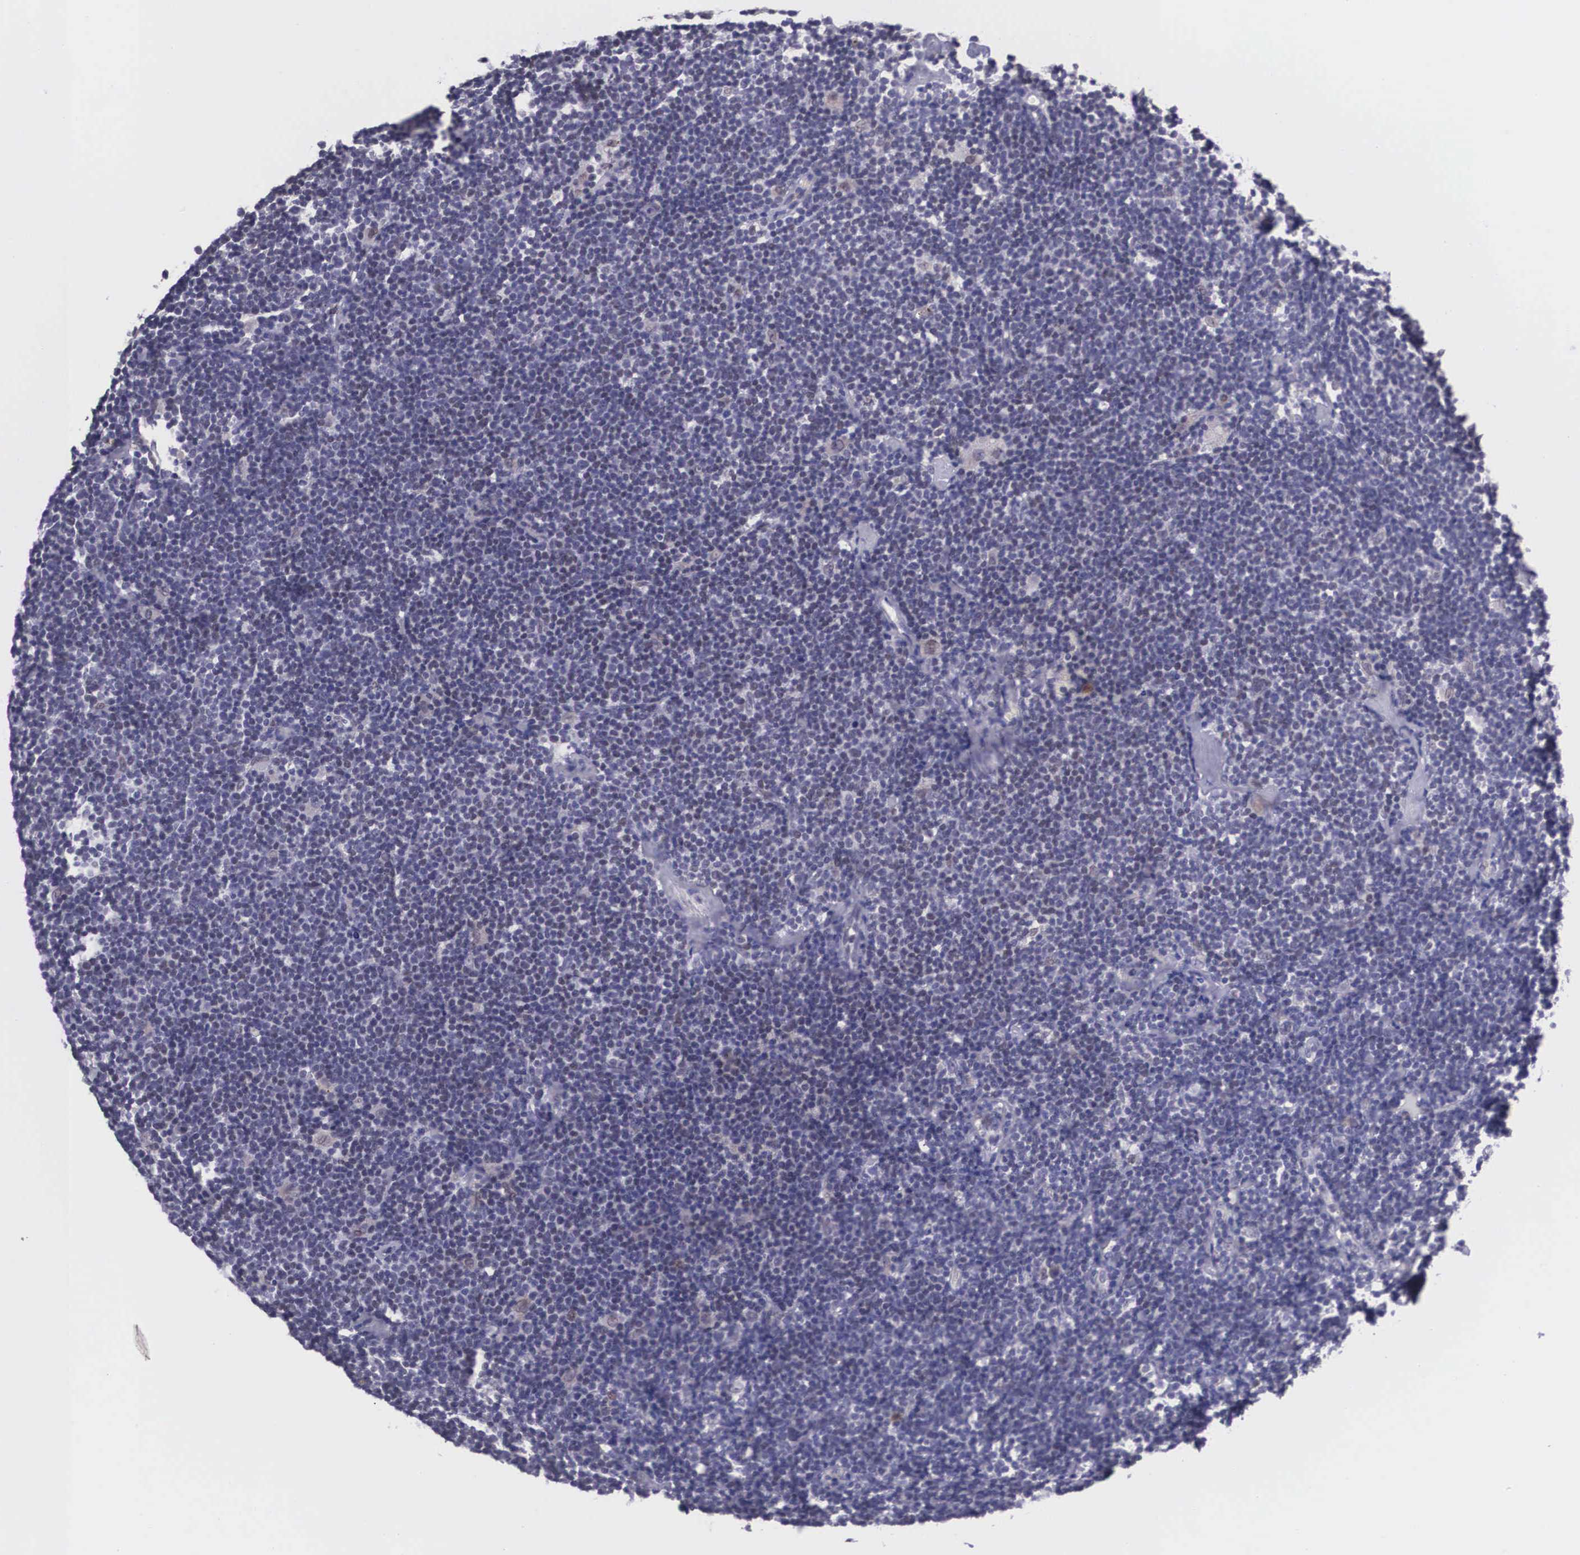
{"staining": {"intensity": "negative", "quantity": "none", "location": "none"}, "tissue": "lymphoma", "cell_type": "Tumor cells", "image_type": "cancer", "snomed": [{"axis": "morphology", "description": "Malignant lymphoma, non-Hodgkin's type, Low grade"}, {"axis": "topography", "description": "Lymph node"}], "caption": "High power microscopy photomicrograph of an immunohistochemistry micrograph of lymphoma, revealing no significant positivity in tumor cells. (Stains: DAB (3,3'-diaminobenzidine) immunohistochemistry with hematoxylin counter stain, Microscopy: brightfield microscopy at high magnification).", "gene": "SLC25A21", "patient": {"sex": "male", "age": 65}}